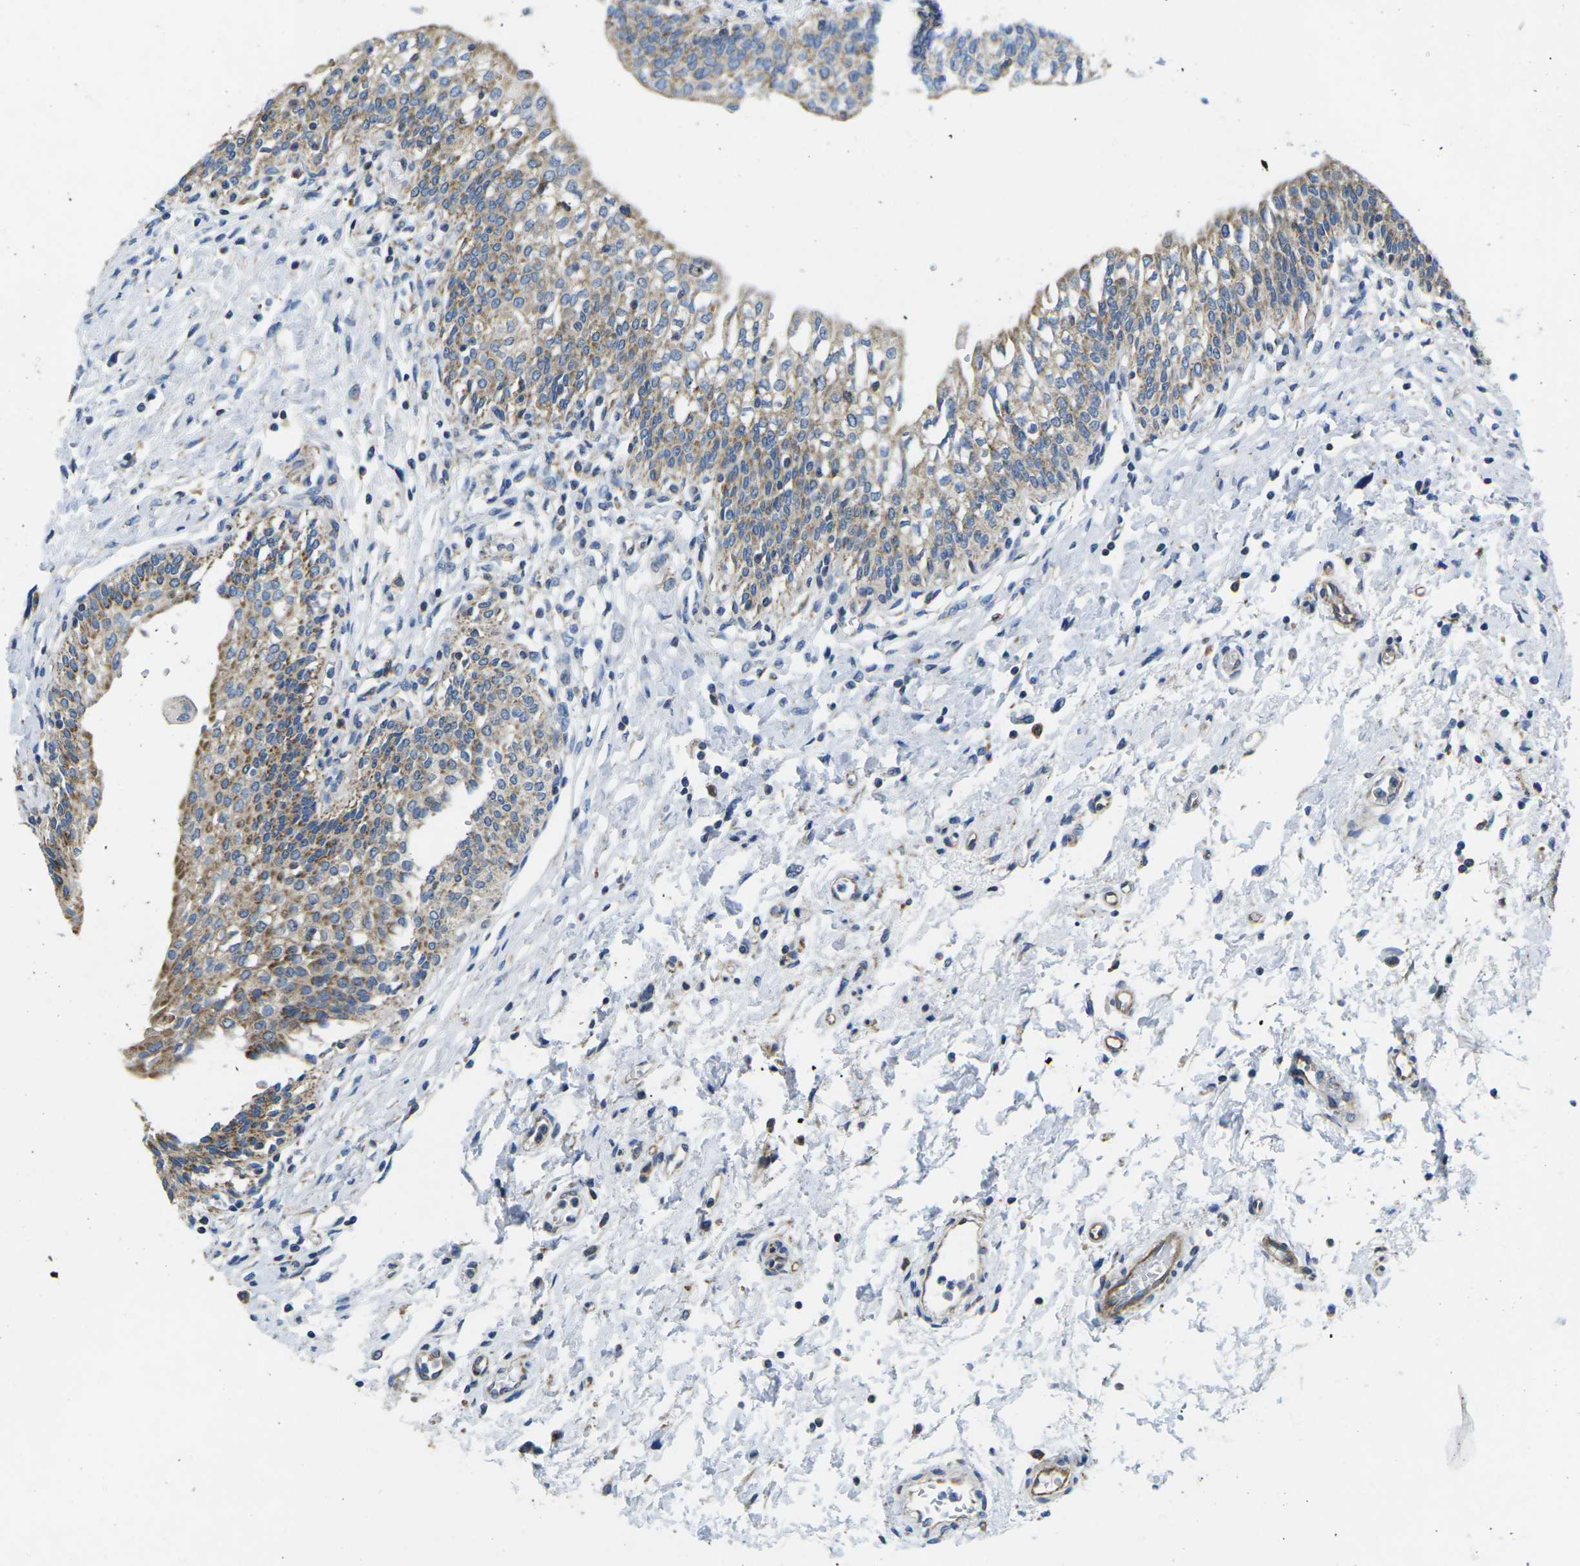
{"staining": {"intensity": "weak", "quantity": ">75%", "location": "cytoplasmic/membranous"}, "tissue": "urinary bladder", "cell_type": "Urothelial cells", "image_type": "normal", "snomed": [{"axis": "morphology", "description": "Normal tissue, NOS"}, {"axis": "topography", "description": "Urinary bladder"}], "caption": "Unremarkable urinary bladder reveals weak cytoplasmic/membranous expression in approximately >75% of urothelial cells, visualized by immunohistochemistry. Using DAB (brown) and hematoxylin (blue) stains, captured at high magnification using brightfield microscopy.", "gene": "TMEFF2", "patient": {"sex": "male", "age": 55}}